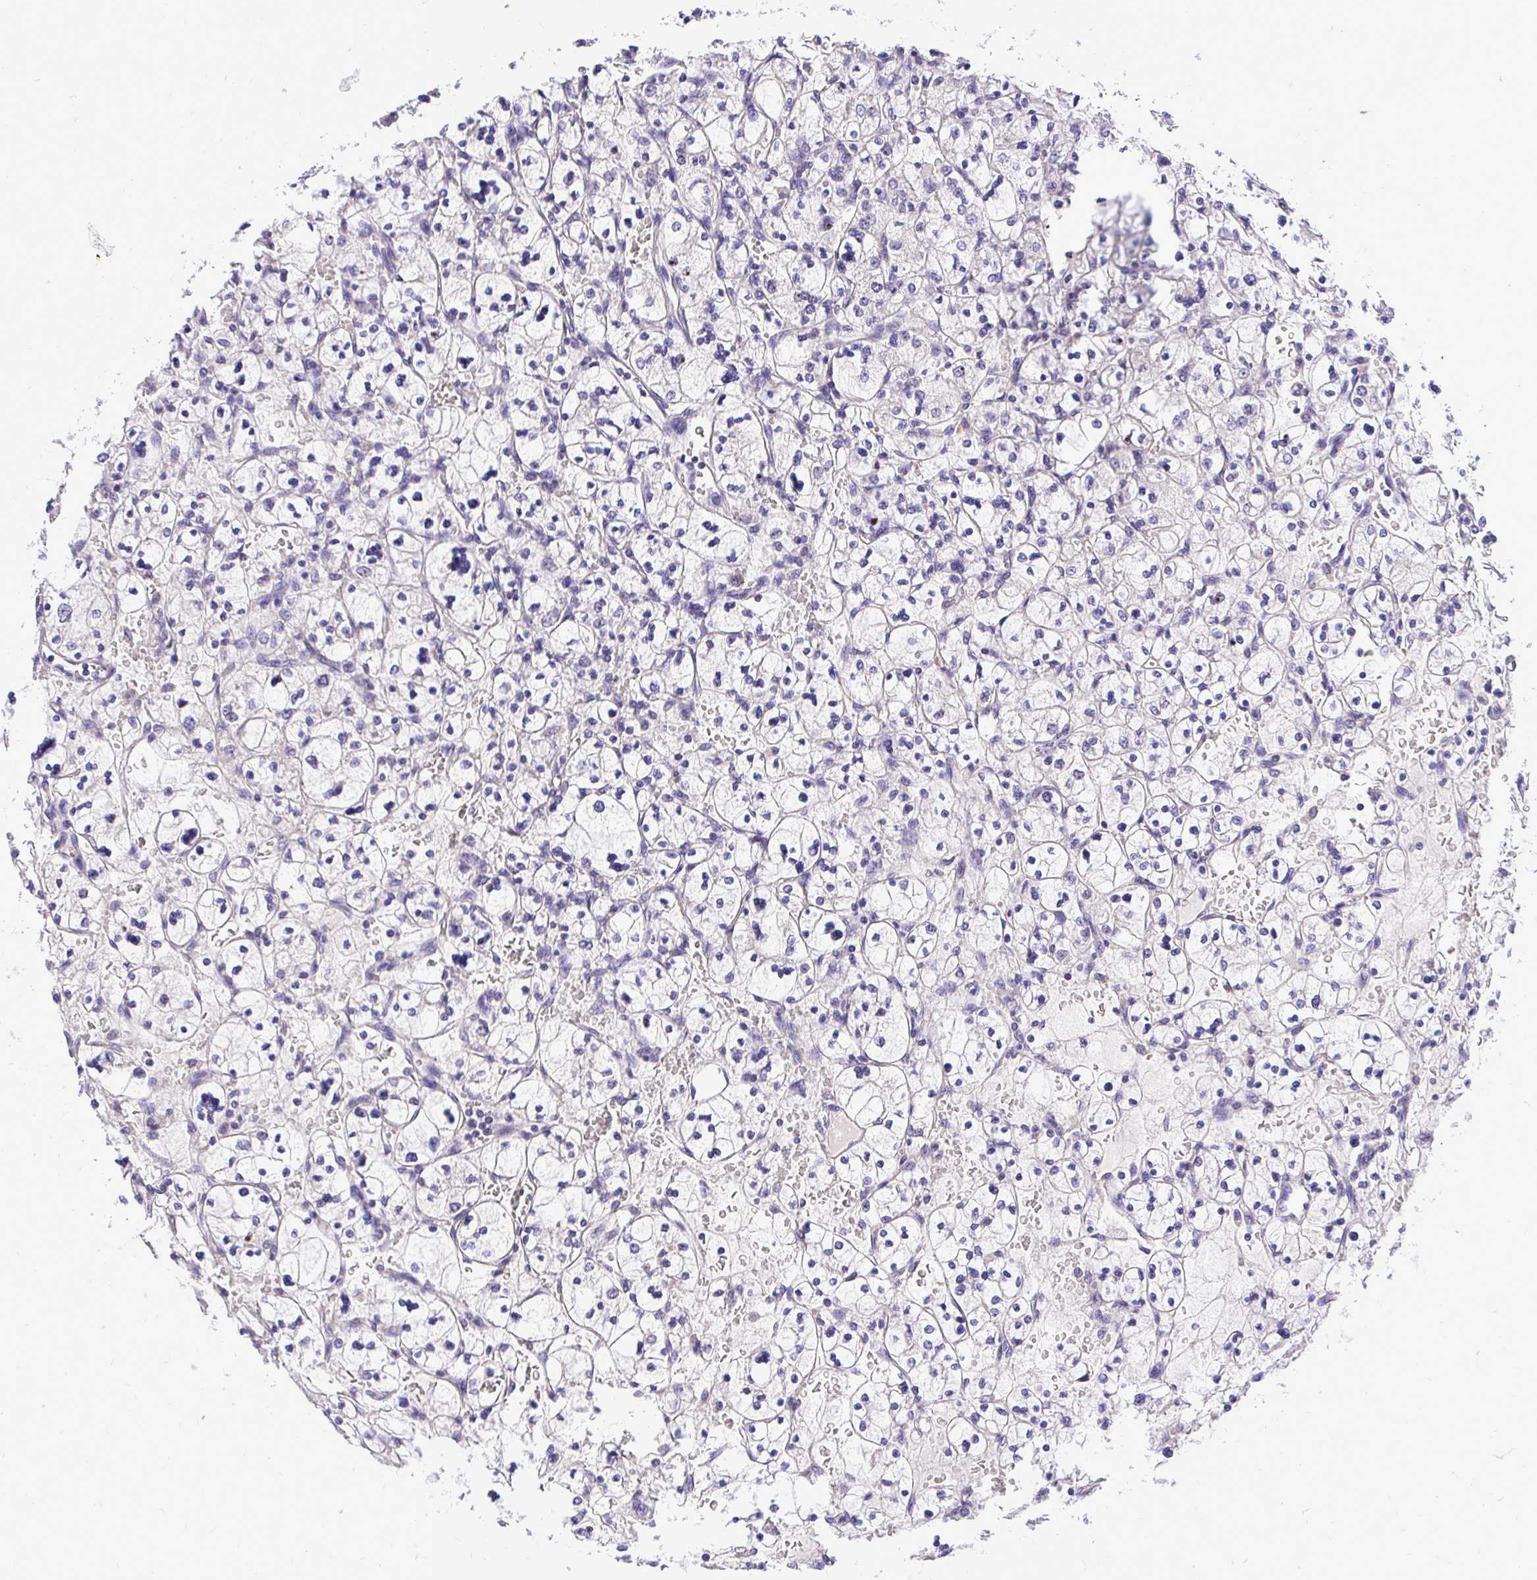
{"staining": {"intensity": "negative", "quantity": "none", "location": "none"}, "tissue": "renal cancer", "cell_type": "Tumor cells", "image_type": "cancer", "snomed": [{"axis": "morphology", "description": "Adenocarcinoma, NOS"}, {"axis": "topography", "description": "Kidney"}], "caption": "Human renal cancer (adenocarcinoma) stained for a protein using immunohistochemistry reveals no staining in tumor cells.", "gene": "NAALAD2", "patient": {"sex": "female", "age": 83}}